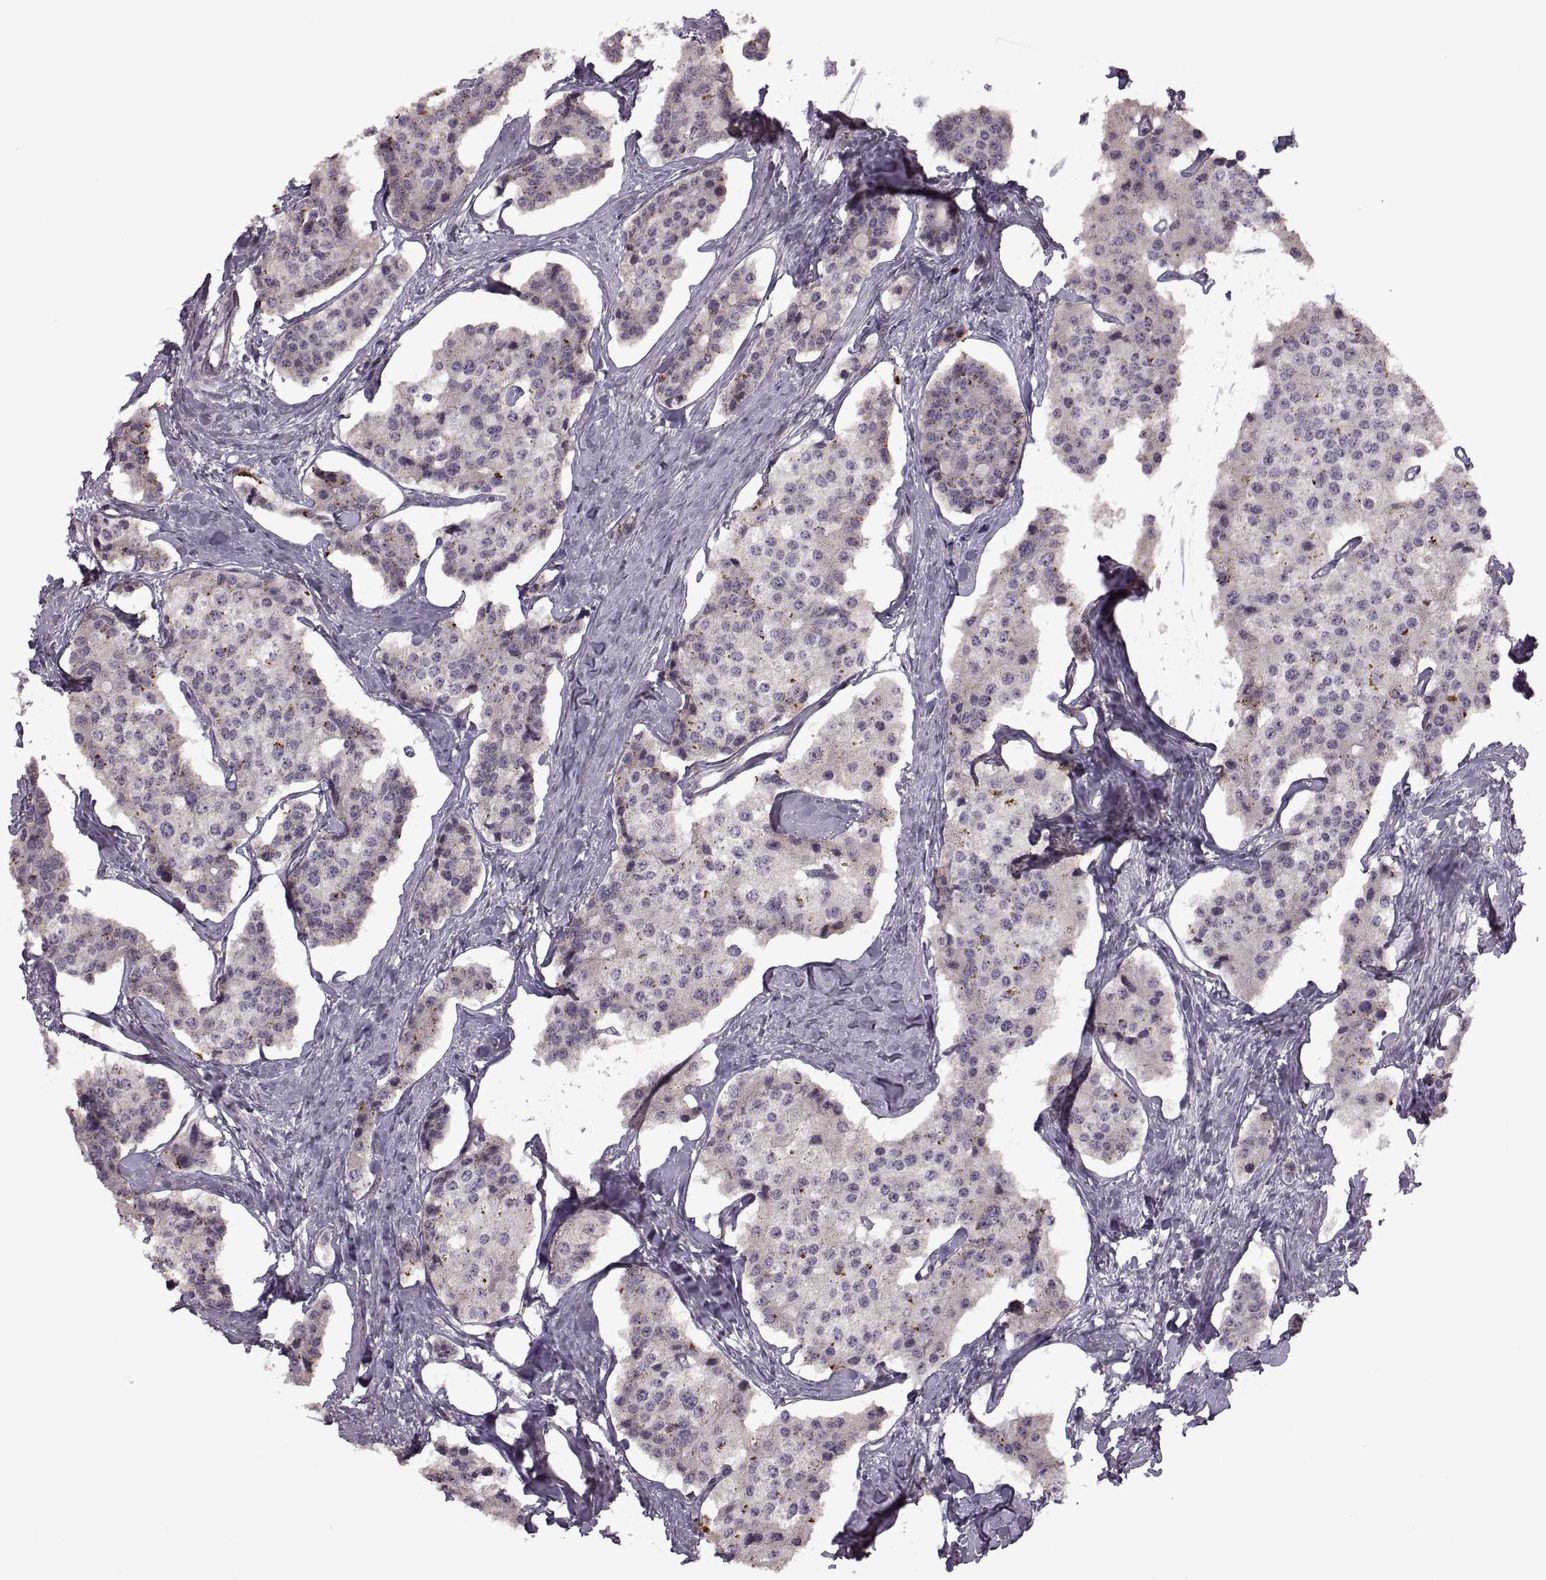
{"staining": {"intensity": "negative", "quantity": "none", "location": "none"}, "tissue": "carcinoid", "cell_type": "Tumor cells", "image_type": "cancer", "snomed": [{"axis": "morphology", "description": "Carcinoid, malignant, NOS"}, {"axis": "topography", "description": "Small intestine"}], "caption": "The IHC micrograph has no significant expression in tumor cells of carcinoid tissue. The staining was performed using DAB (3,3'-diaminobenzidine) to visualize the protein expression in brown, while the nuclei were stained in blue with hematoxylin (Magnification: 20x).", "gene": "PIERCE1", "patient": {"sex": "female", "age": 65}}